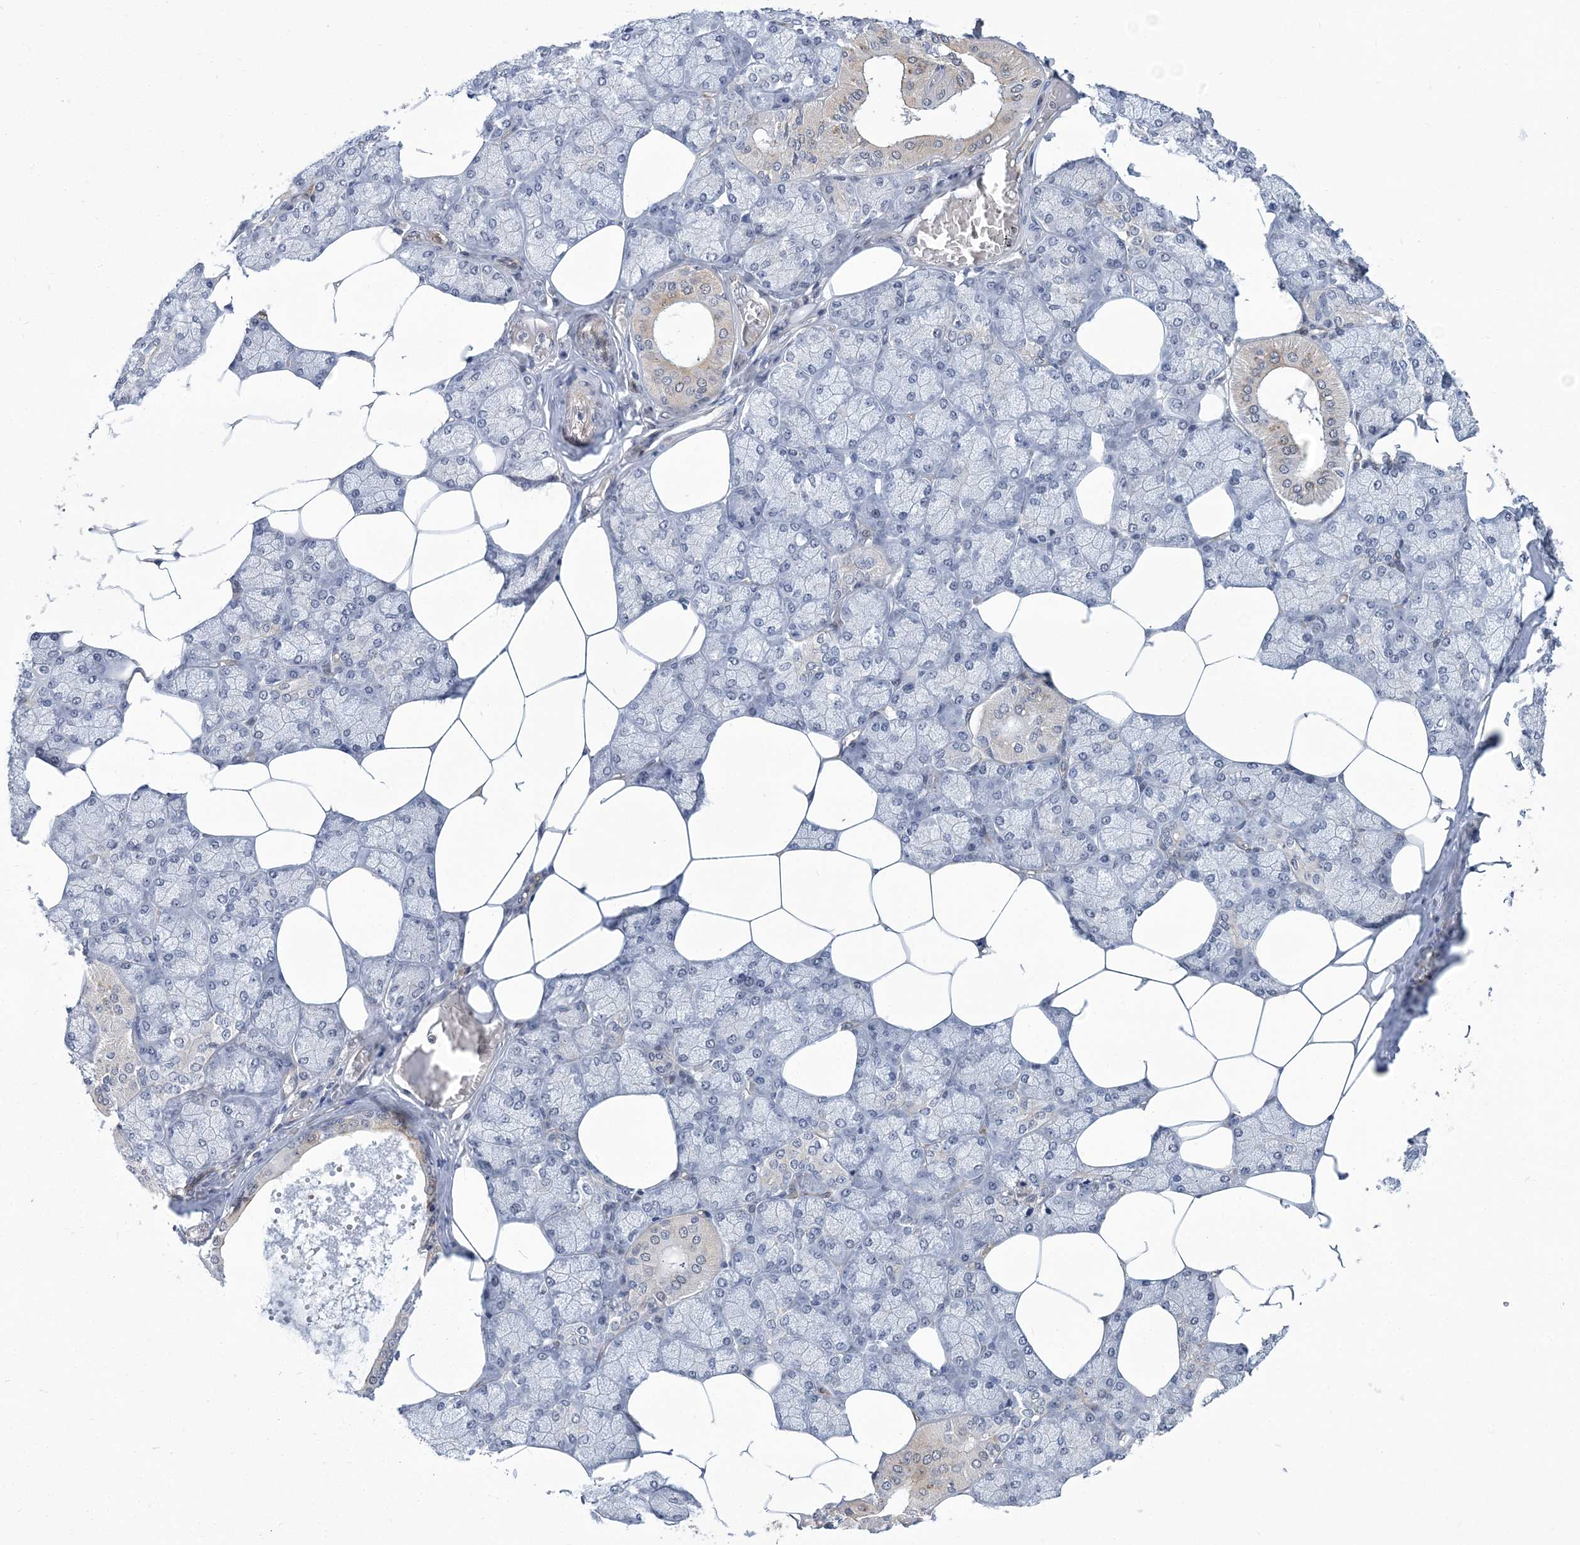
{"staining": {"intensity": "moderate", "quantity": "<25%", "location": "cytoplasmic/membranous"}, "tissue": "salivary gland", "cell_type": "Glandular cells", "image_type": "normal", "snomed": [{"axis": "morphology", "description": "Normal tissue, NOS"}, {"axis": "topography", "description": "Salivary gland"}], "caption": "IHC of normal salivary gland shows low levels of moderate cytoplasmic/membranous expression in approximately <25% of glandular cells. The staining is performed using DAB (3,3'-diaminobenzidine) brown chromogen to label protein expression. The nuclei are counter-stained blue using hematoxylin.", "gene": "FAM217A", "patient": {"sex": "male", "age": 62}}